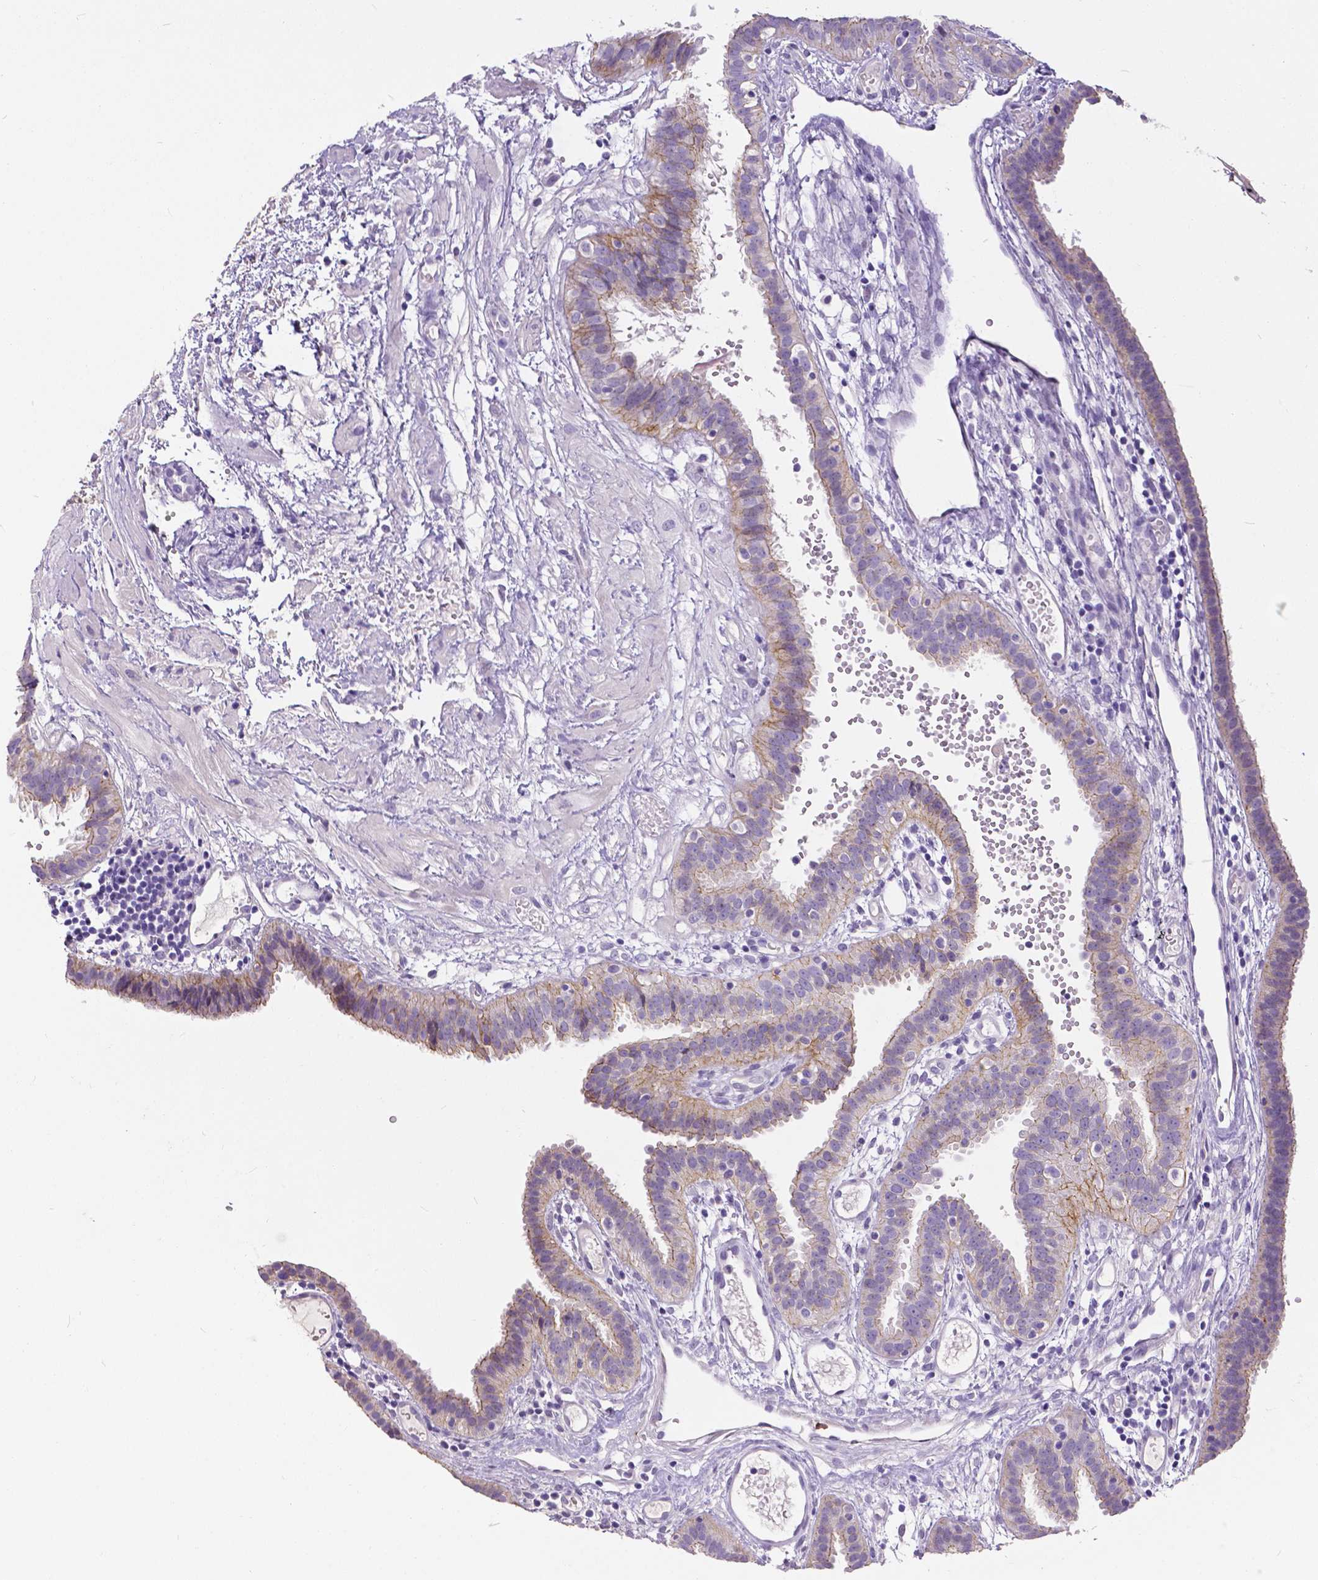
{"staining": {"intensity": "moderate", "quantity": "25%-75%", "location": "cytoplasmic/membranous"}, "tissue": "fallopian tube", "cell_type": "Glandular cells", "image_type": "normal", "snomed": [{"axis": "morphology", "description": "Normal tissue, NOS"}, {"axis": "topography", "description": "Fallopian tube"}], "caption": "Protein expression analysis of benign fallopian tube shows moderate cytoplasmic/membranous expression in about 25%-75% of glandular cells.", "gene": "OCLN", "patient": {"sex": "female", "age": 37}}